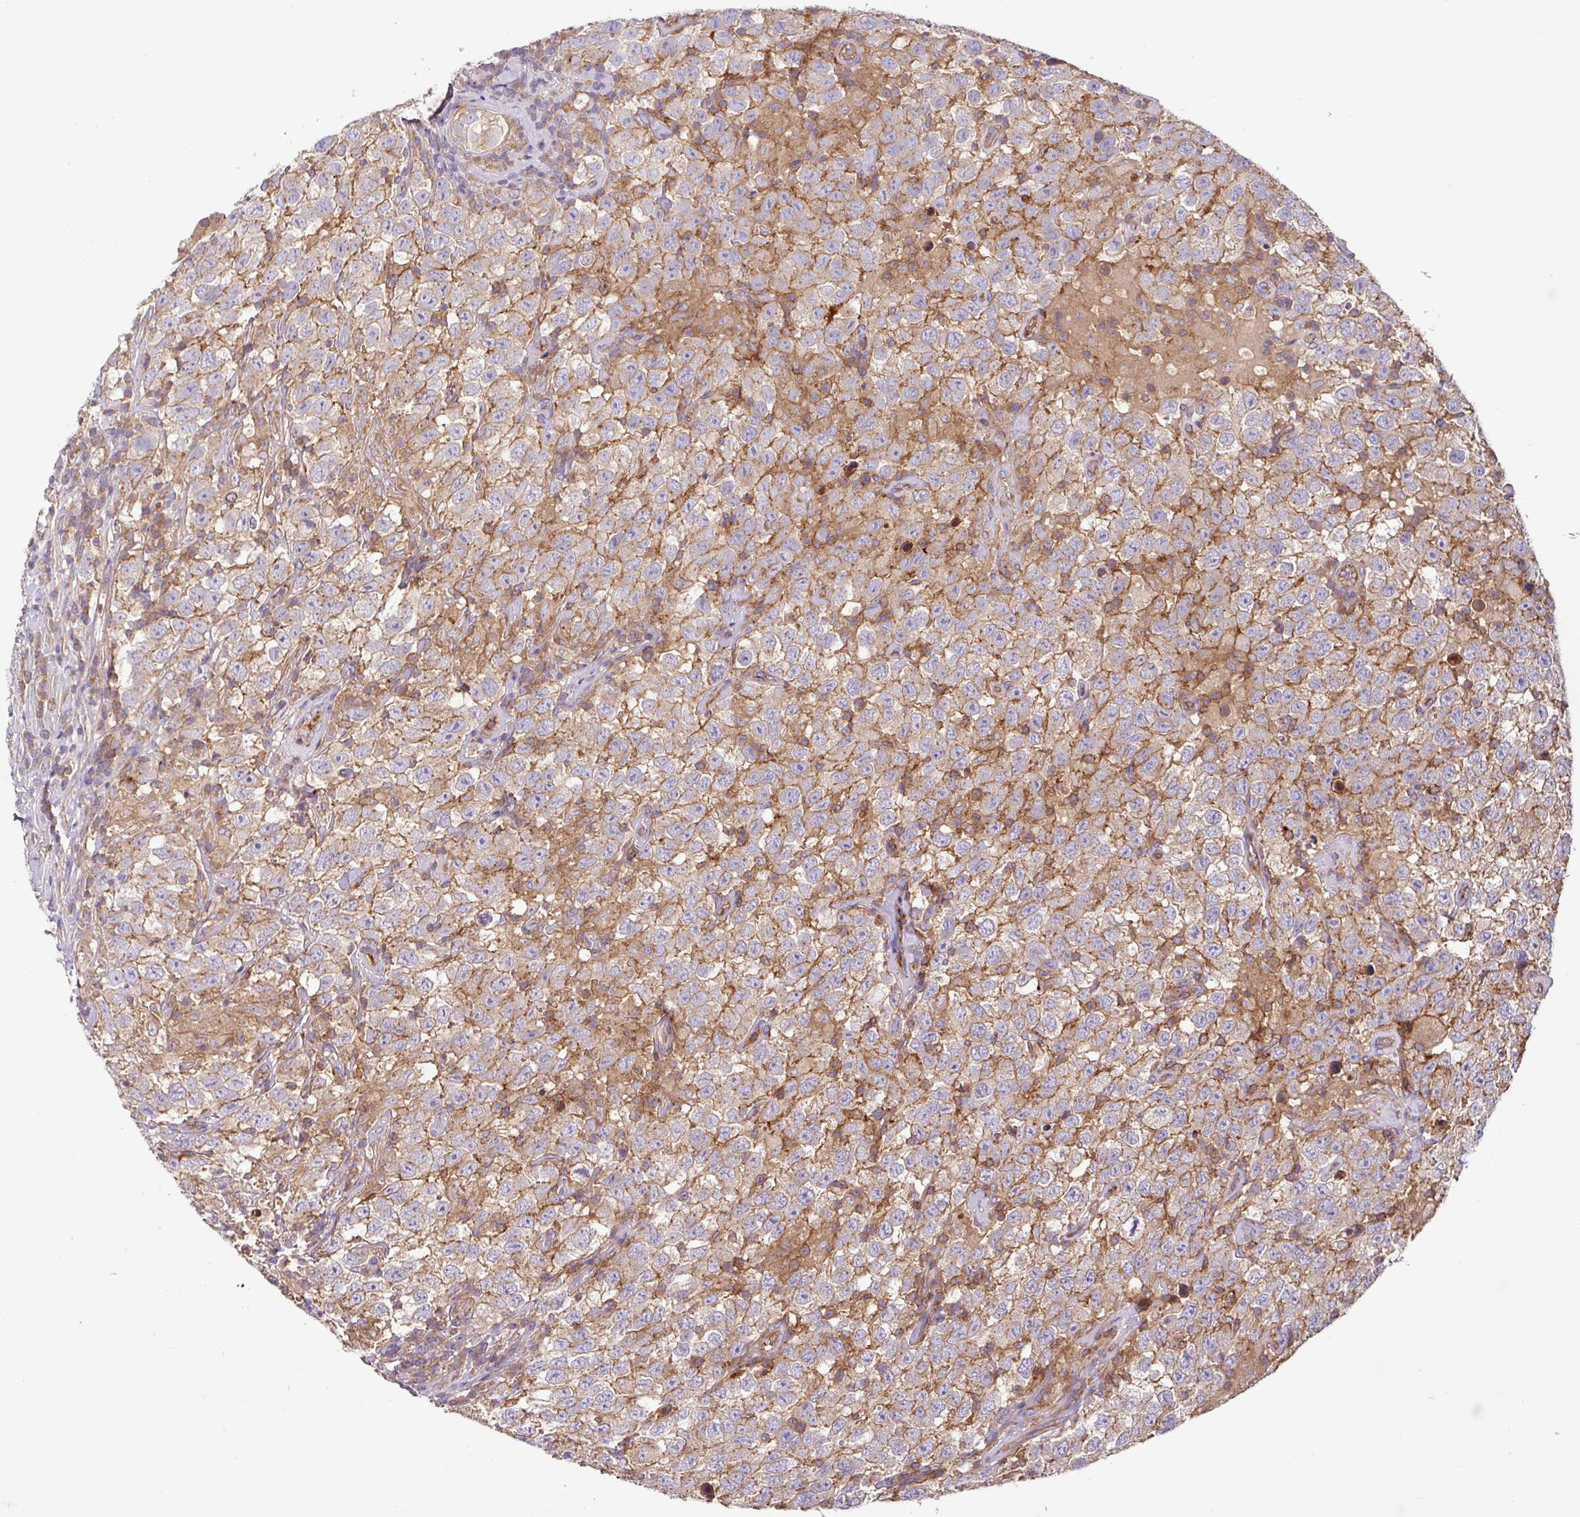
{"staining": {"intensity": "moderate", "quantity": "25%-75%", "location": "cytoplasmic/membranous"}, "tissue": "testis cancer", "cell_type": "Tumor cells", "image_type": "cancer", "snomed": [{"axis": "morphology", "description": "Seminoma, NOS"}, {"axis": "topography", "description": "Testis"}], "caption": "Moderate cytoplasmic/membranous protein positivity is identified in approximately 25%-75% of tumor cells in seminoma (testis).", "gene": "RIC1", "patient": {"sex": "male", "age": 41}}